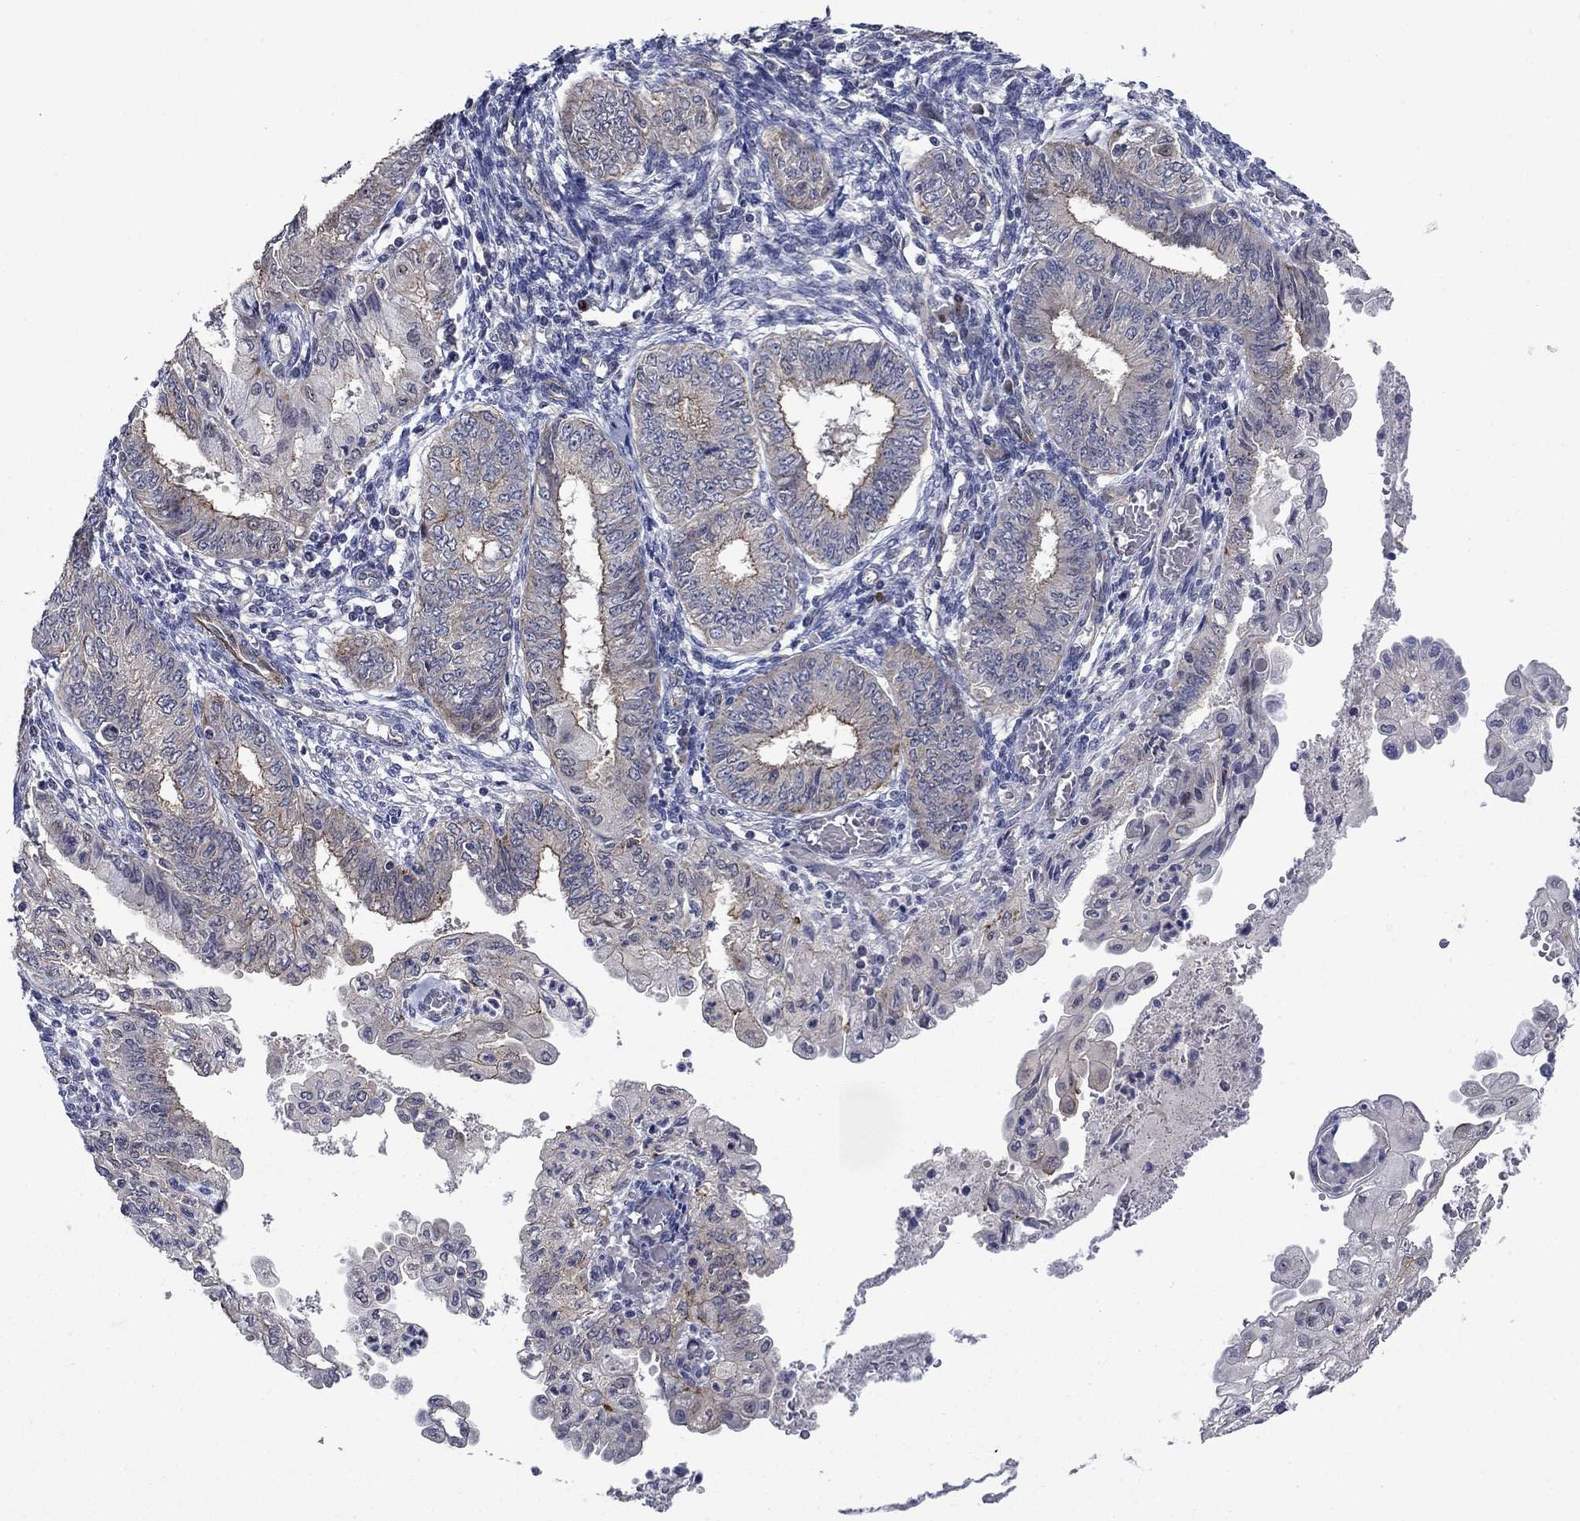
{"staining": {"intensity": "moderate", "quantity": "<25%", "location": "cytoplasmic/membranous"}, "tissue": "endometrial cancer", "cell_type": "Tumor cells", "image_type": "cancer", "snomed": [{"axis": "morphology", "description": "Adenocarcinoma, NOS"}, {"axis": "topography", "description": "Endometrium"}], "caption": "Tumor cells demonstrate low levels of moderate cytoplasmic/membranous expression in about <25% of cells in human endometrial adenocarcinoma.", "gene": "SLC7A1", "patient": {"sex": "female", "age": 68}}